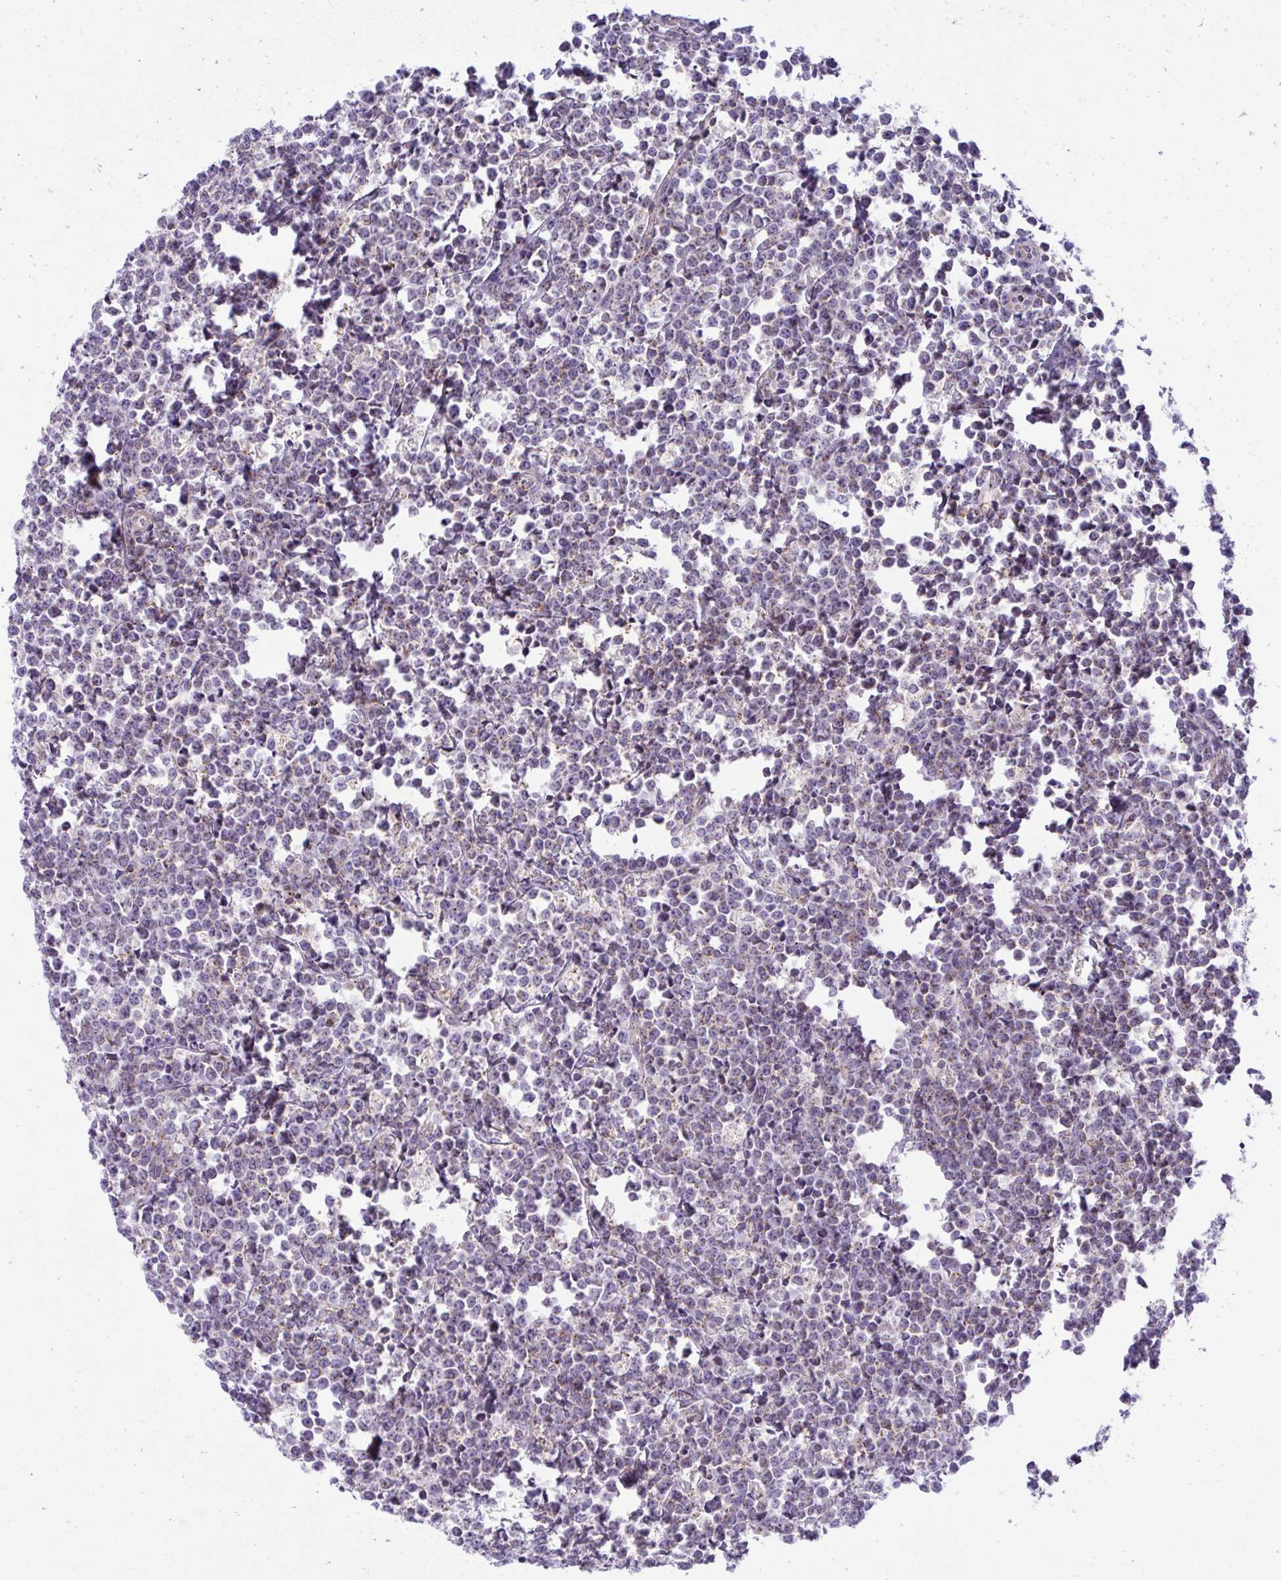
{"staining": {"intensity": "weak", "quantity": ">75%", "location": "cytoplasmic/membranous"}, "tissue": "lymphoma", "cell_type": "Tumor cells", "image_type": "cancer", "snomed": [{"axis": "morphology", "description": "Malignant lymphoma, non-Hodgkin's type, High grade"}, {"axis": "topography", "description": "Small intestine"}], "caption": "Malignant lymphoma, non-Hodgkin's type (high-grade) was stained to show a protein in brown. There is low levels of weak cytoplasmic/membranous positivity in about >75% of tumor cells.", "gene": "VPS4B", "patient": {"sex": "female", "age": 56}}